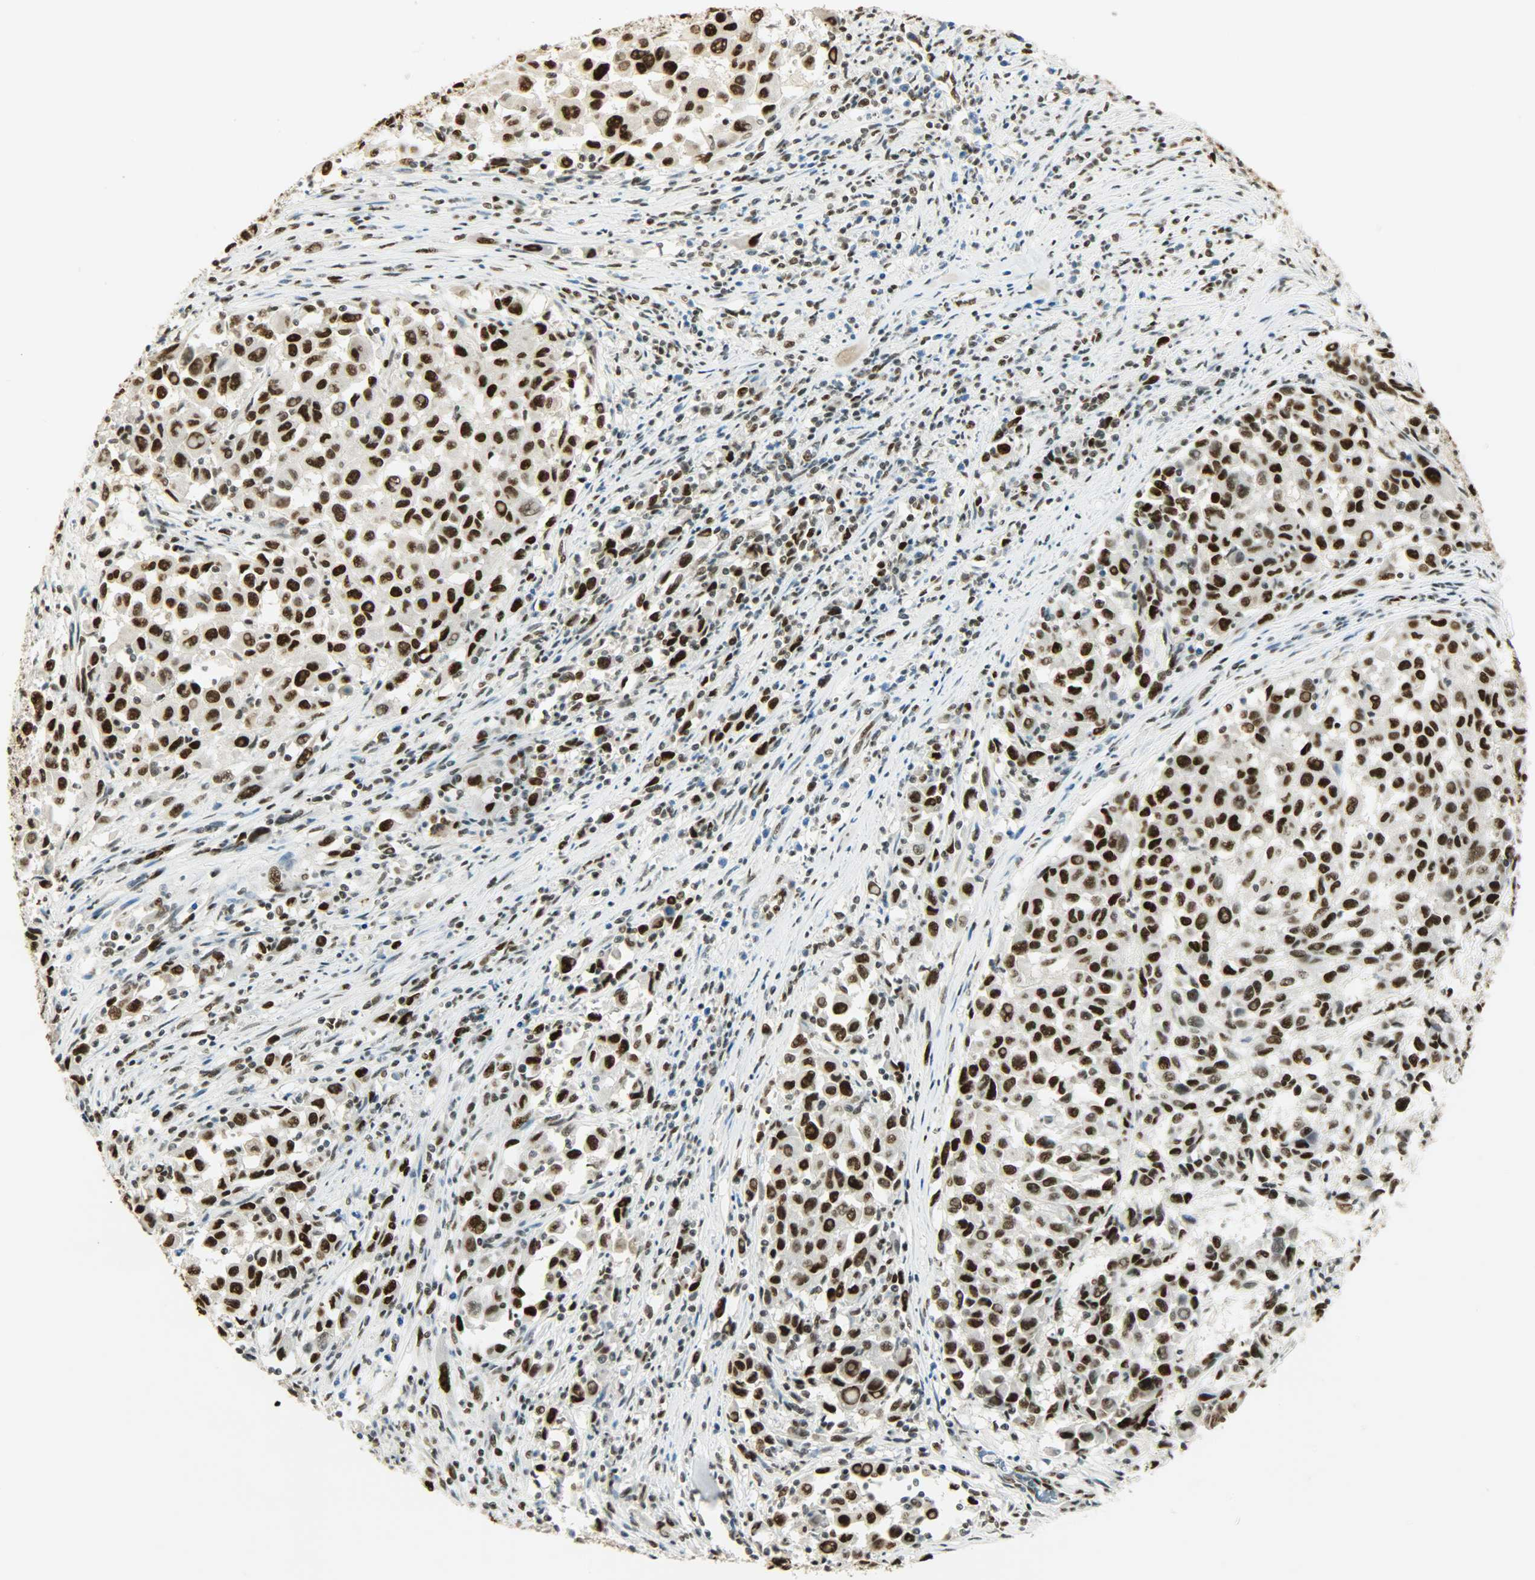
{"staining": {"intensity": "strong", "quantity": ">75%", "location": "nuclear"}, "tissue": "melanoma", "cell_type": "Tumor cells", "image_type": "cancer", "snomed": [{"axis": "morphology", "description": "Malignant melanoma, Metastatic site"}, {"axis": "topography", "description": "Lymph node"}], "caption": "Immunohistochemical staining of human malignant melanoma (metastatic site) shows high levels of strong nuclear staining in approximately >75% of tumor cells.", "gene": "MYEF2", "patient": {"sex": "male", "age": 61}}